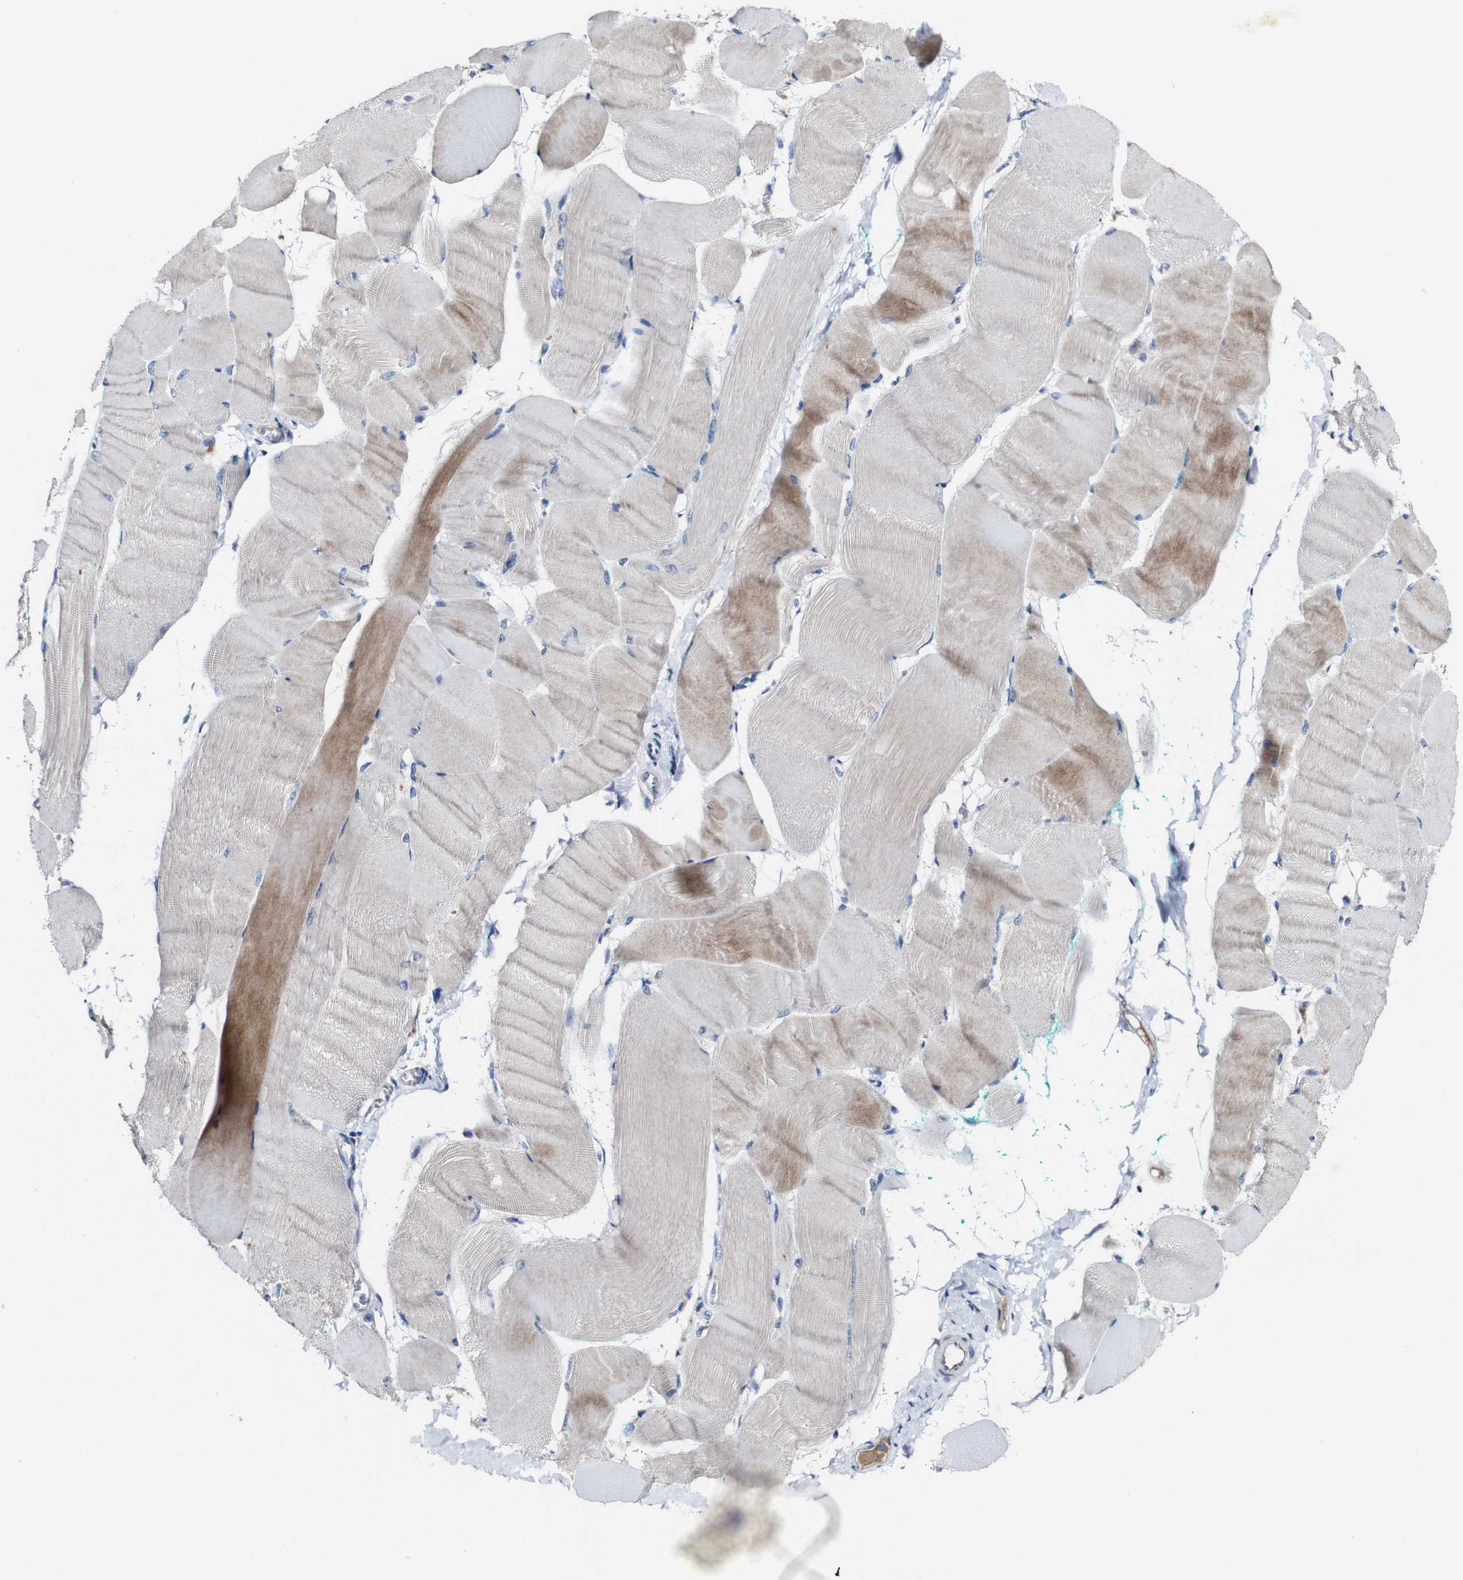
{"staining": {"intensity": "weak", "quantity": "<25%", "location": "cytoplasmic/membranous"}, "tissue": "skeletal muscle", "cell_type": "Myocytes", "image_type": "normal", "snomed": [{"axis": "morphology", "description": "Normal tissue, NOS"}, {"axis": "morphology", "description": "Squamous cell carcinoma, NOS"}, {"axis": "topography", "description": "Skeletal muscle"}], "caption": "Benign skeletal muscle was stained to show a protein in brown. There is no significant staining in myocytes. The staining is performed using DAB (3,3'-diaminobenzidine) brown chromogen with nuclei counter-stained in using hematoxylin.", "gene": "GRAMD1A", "patient": {"sex": "male", "age": 51}}